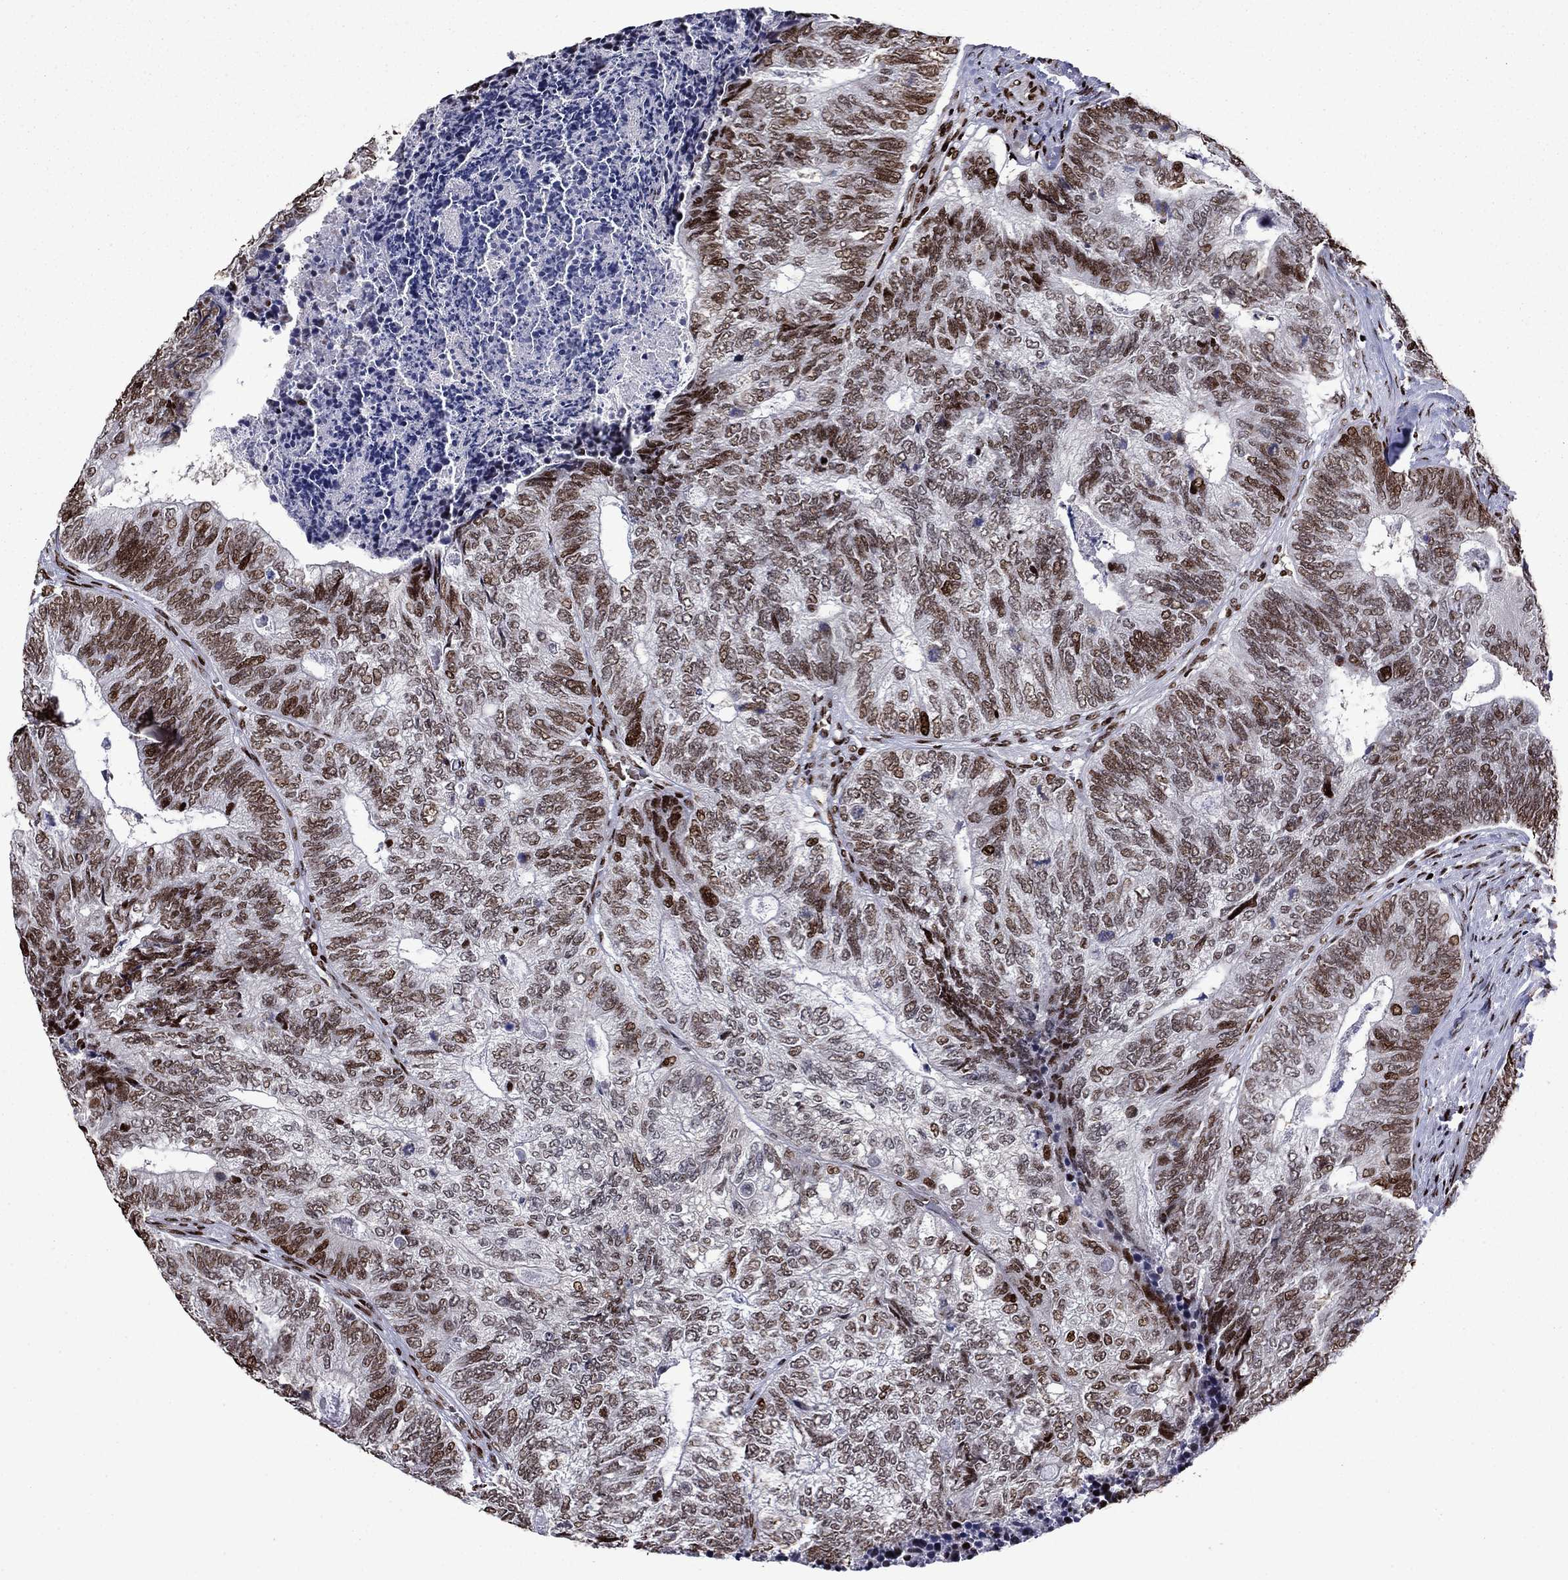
{"staining": {"intensity": "moderate", "quantity": "25%-75%", "location": "nuclear"}, "tissue": "colorectal cancer", "cell_type": "Tumor cells", "image_type": "cancer", "snomed": [{"axis": "morphology", "description": "Adenocarcinoma, NOS"}, {"axis": "topography", "description": "Colon"}], "caption": "High-power microscopy captured an immunohistochemistry (IHC) histopathology image of colorectal cancer (adenocarcinoma), revealing moderate nuclear staining in about 25%-75% of tumor cells.", "gene": "LIMK1", "patient": {"sex": "female", "age": 67}}